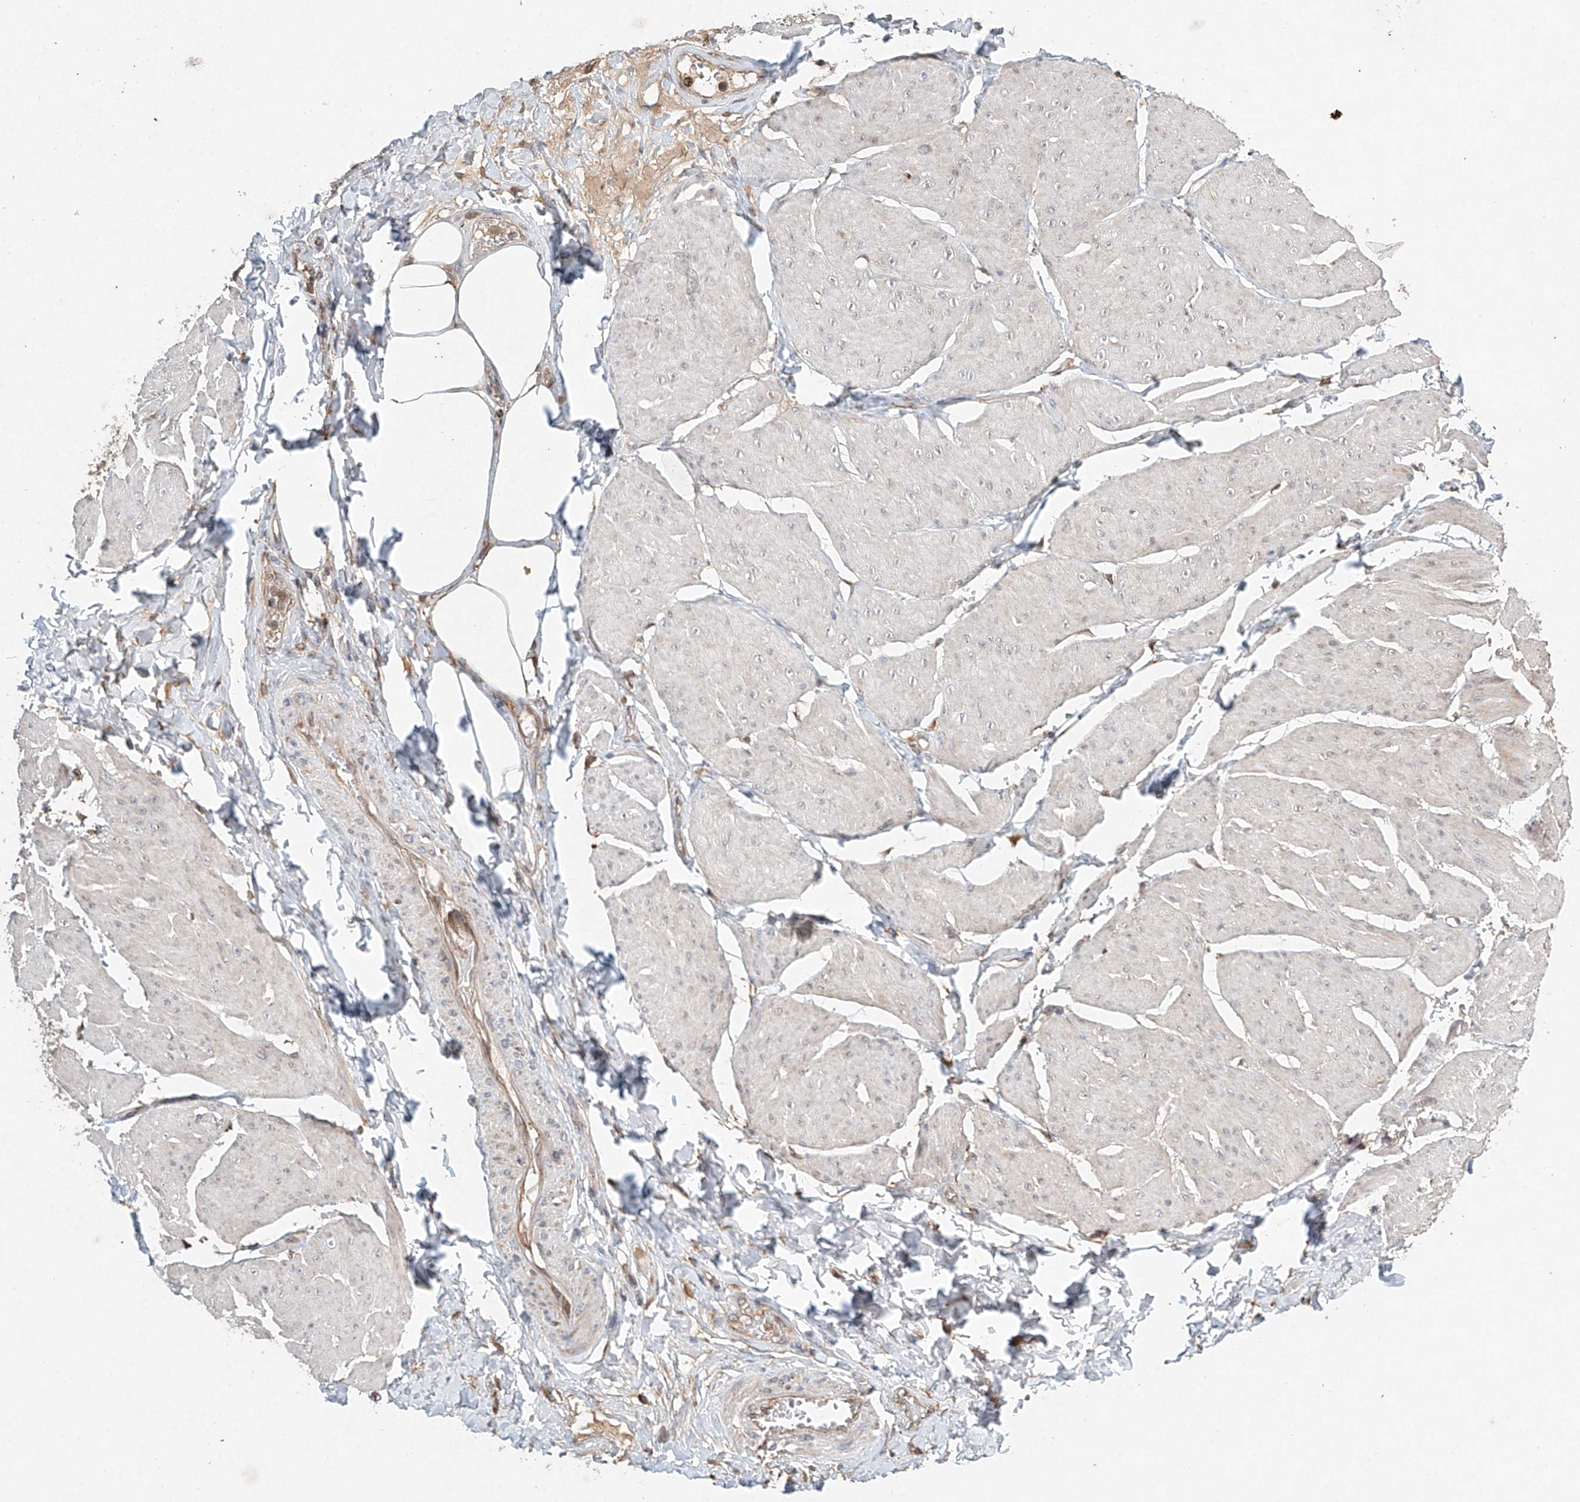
{"staining": {"intensity": "negative", "quantity": "none", "location": "none"}, "tissue": "smooth muscle", "cell_type": "Smooth muscle cells", "image_type": "normal", "snomed": [{"axis": "morphology", "description": "Urothelial carcinoma, High grade"}, {"axis": "topography", "description": "Urinary bladder"}], "caption": "The immunohistochemistry photomicrograph has no significant staining in smooth muscle cells of smooth muscle. The staining was performed using DAB (3,3'-diaminobenzidine) to visualize the protein expression in brown, while the nuclei were stained in blue with hematoxylin (Magnification: 20x).", "gene": "DCAF11", "patient": {"sex": "male", "age": 46}}